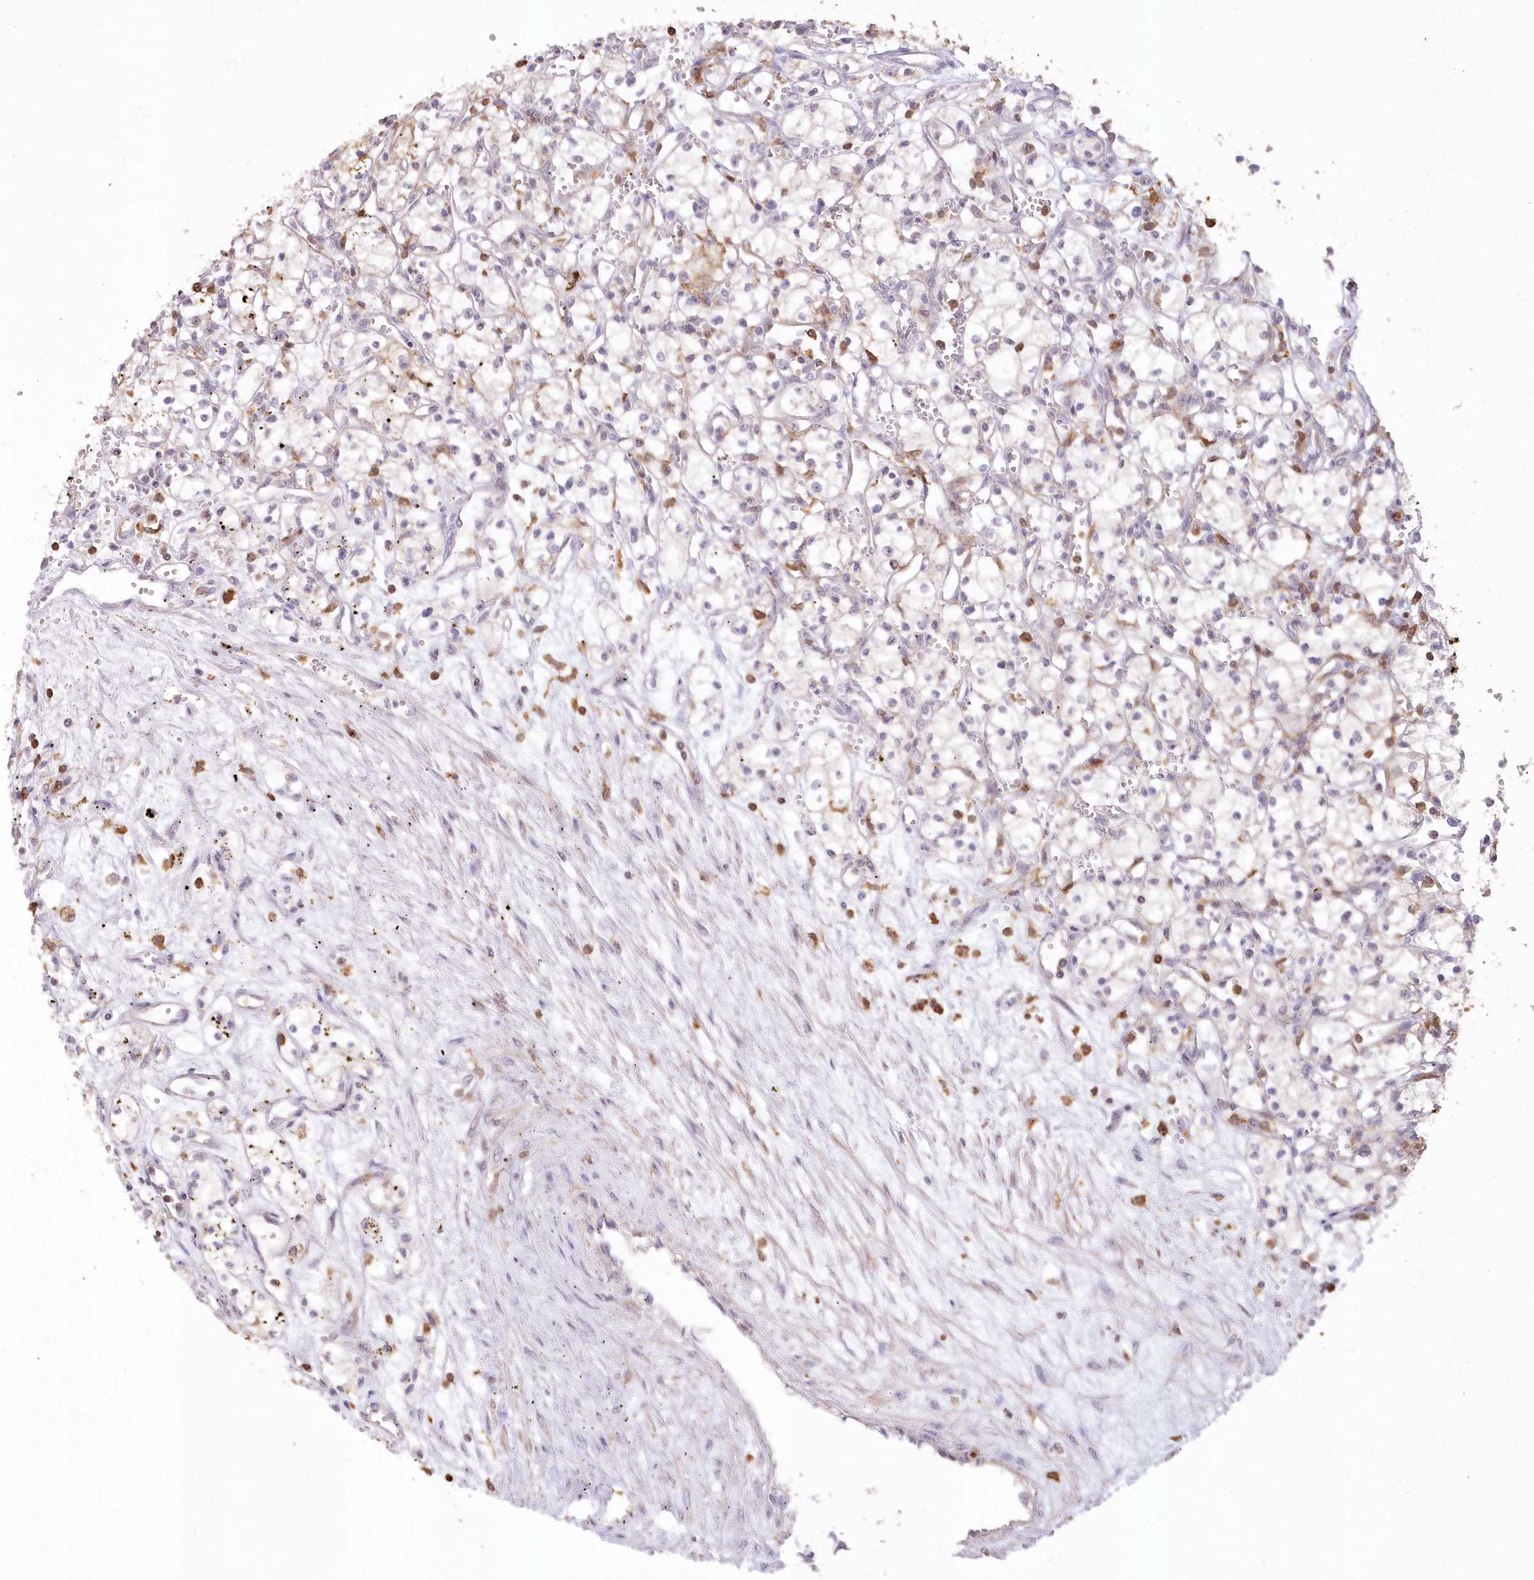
{"staining": {"intensity": "negative", "quantity": "none", "location": "none"}, "tissue": "renal cancer", "cell_type": "Tumor cells", "image_type": "cancer", "snomed": [{"axis": "morphology", "description": "Adenocarcinoma, NOS"}, {"axis": "topography", "description": "Kidney"}], "caption": "Immunohistochemical staining of human adenocarcinoma (renal) demonstrates no significant positivity in tumor cells.", "gene": "SNED1", "patient": {"sex": "male", "age": 59}}